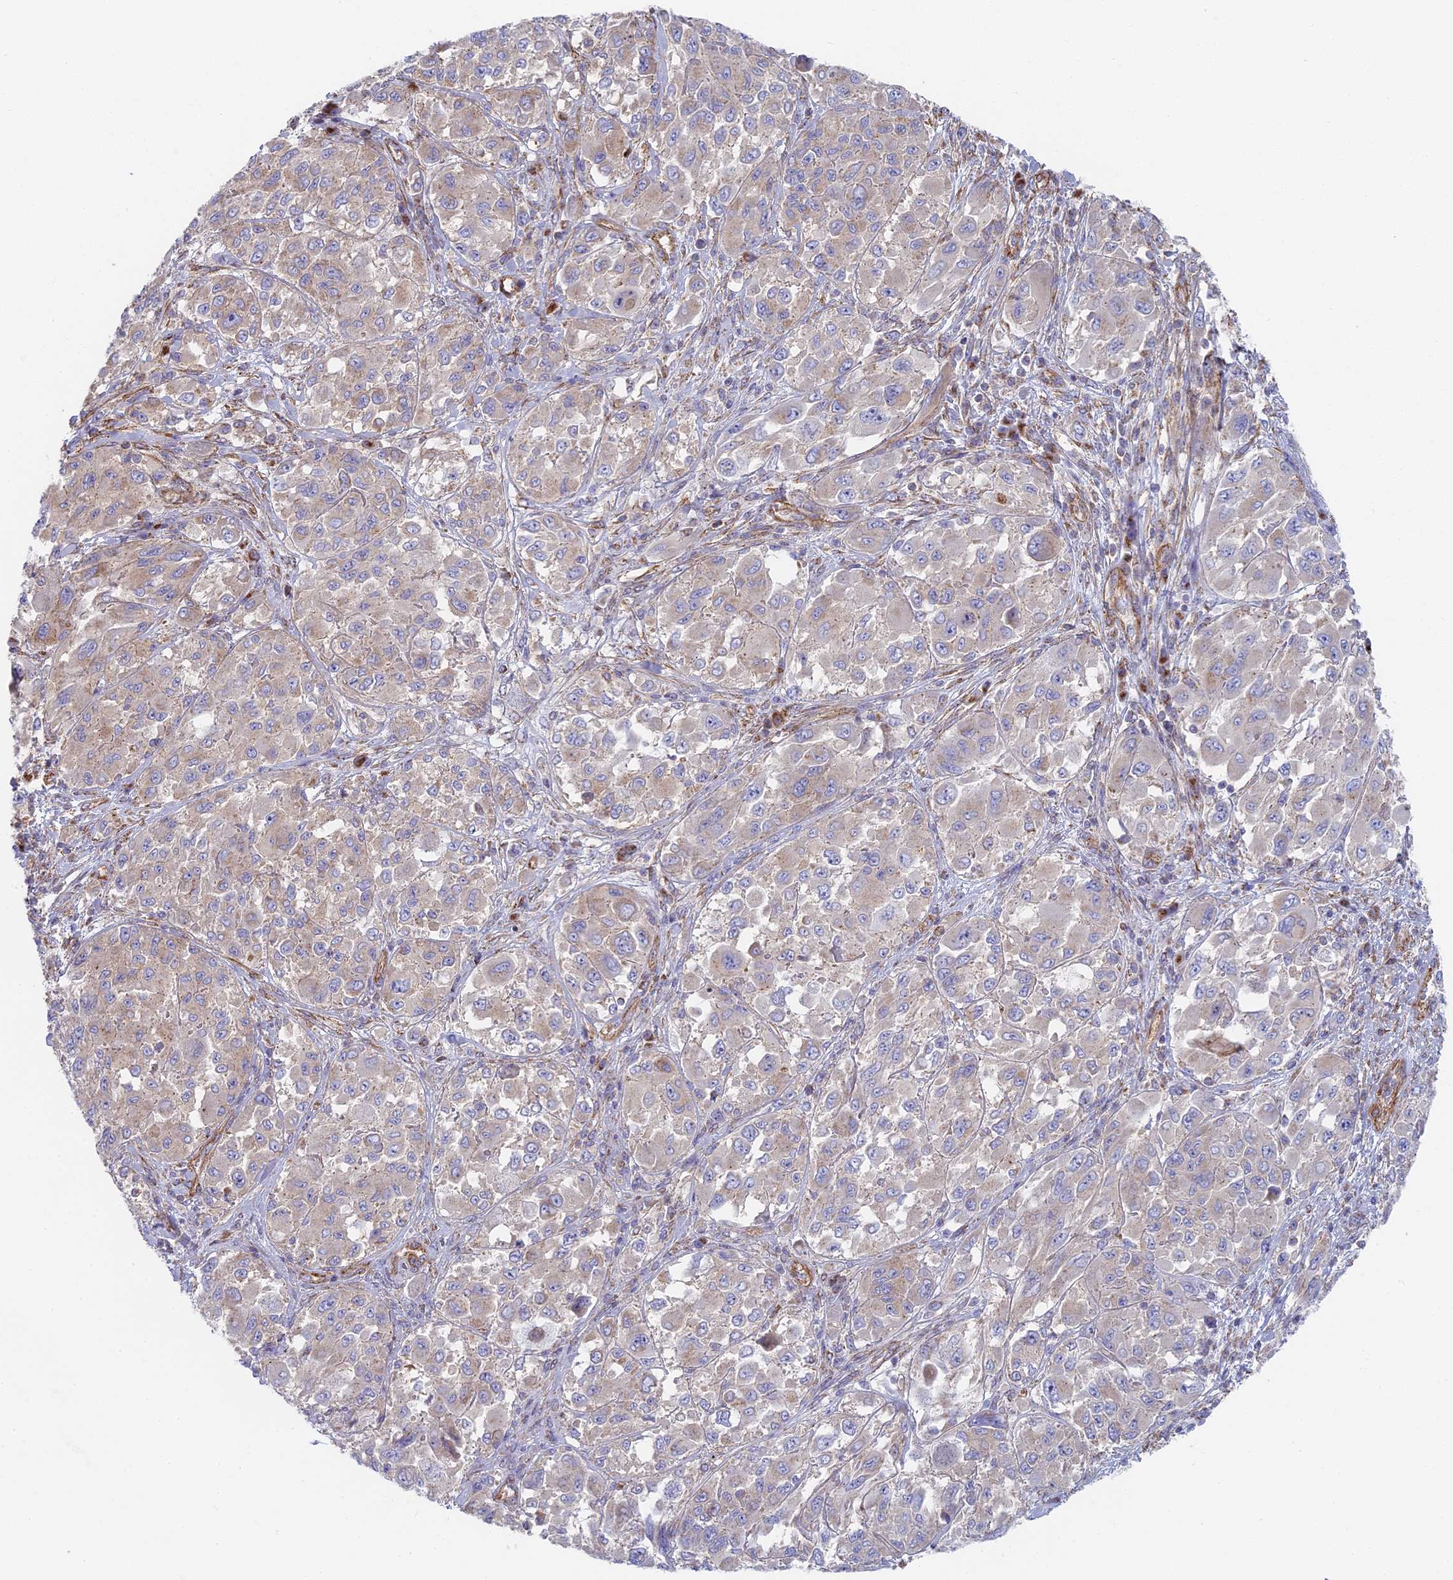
{"staining": {"intensity": "negative", "quantity": "none", "location": "none"}, "tissue": "melanoma", "cell_type": "Tumor cells", "image_type": "cancer", "snomed": [{"axis": "morphology", "description": "Malignant melanoma, NOS"}, {"axis": "topography", "description": "Skin"}], "caption": "IHC micrograph of neoplastic tissue: malignant melanoma stained with DAB exhibits no significant protein expression in tumor cells. Brightfield microscopy of immunohistochemistry stained with DAB (3,3'-diaminobenzidine) (brown) and hematoxylin (blue), captured at high magnification.", "gene": "DDA1", "patient": {"sex": "female", "age": 91}}